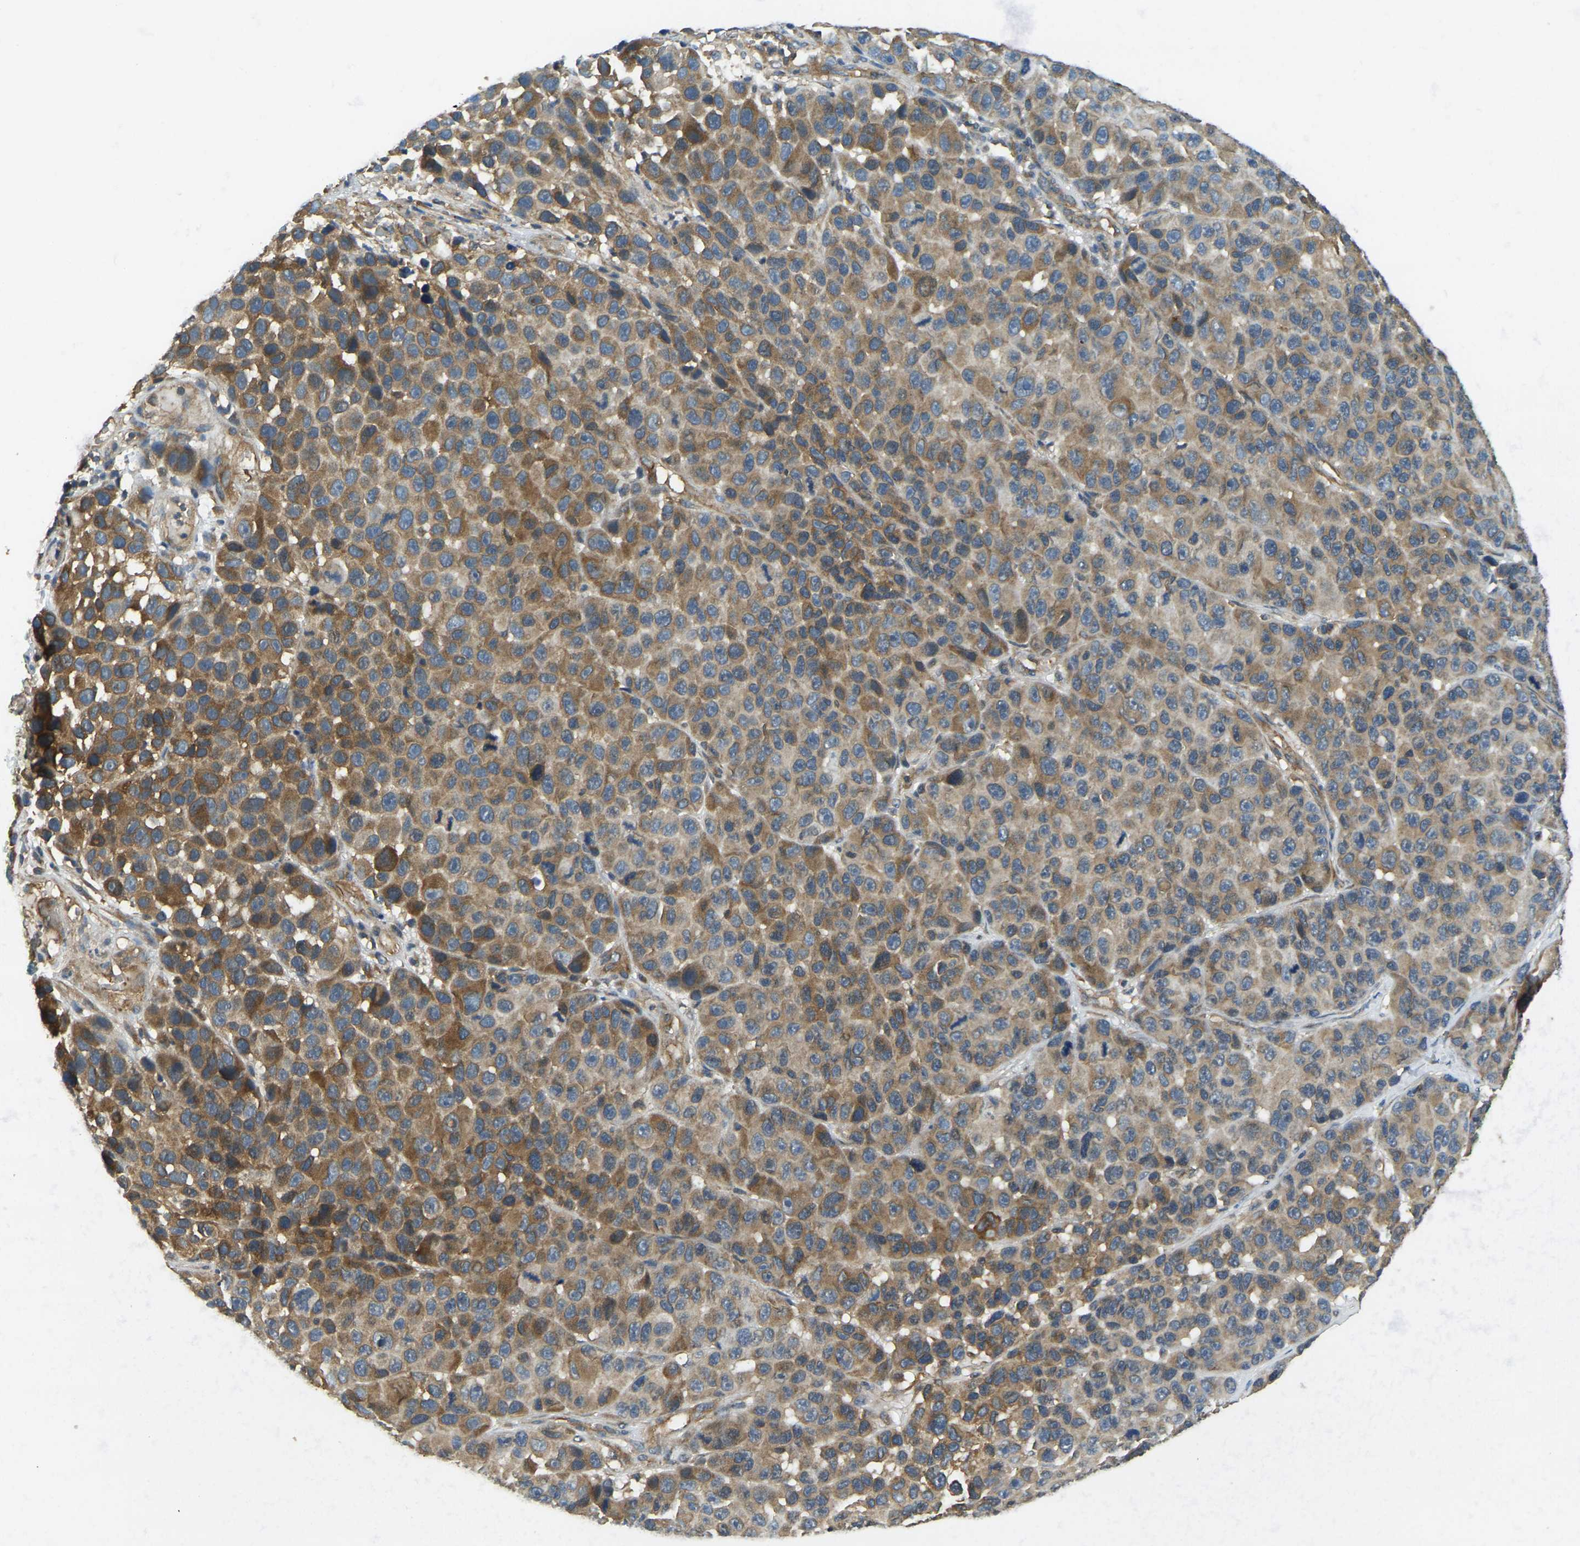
{"staining": {"intensity": "moderate", "quantity": ">75%", "location": "cytoplasmic/membranous"}, "tissue": "melanoma", "cell_type": "Tumor cells", "image_type": "cancer", "snomed": [{"axis": "morphology", "description": "Malignant melanoma, NOS"}, {"axis": "topography", "description": "Skin"}], "caption": "Immunohistochemistry histopathology image of neoplastic tissue: melanoma stained using IHC shows medium levels of moderate protein expression localized specifically in the cytoplasmic/membranous of tumor cells, appearing as a cytoplasmic/membranous brown color.", "gene": "ERGIC1", "patient": {"sex": "male", "age": 53}}